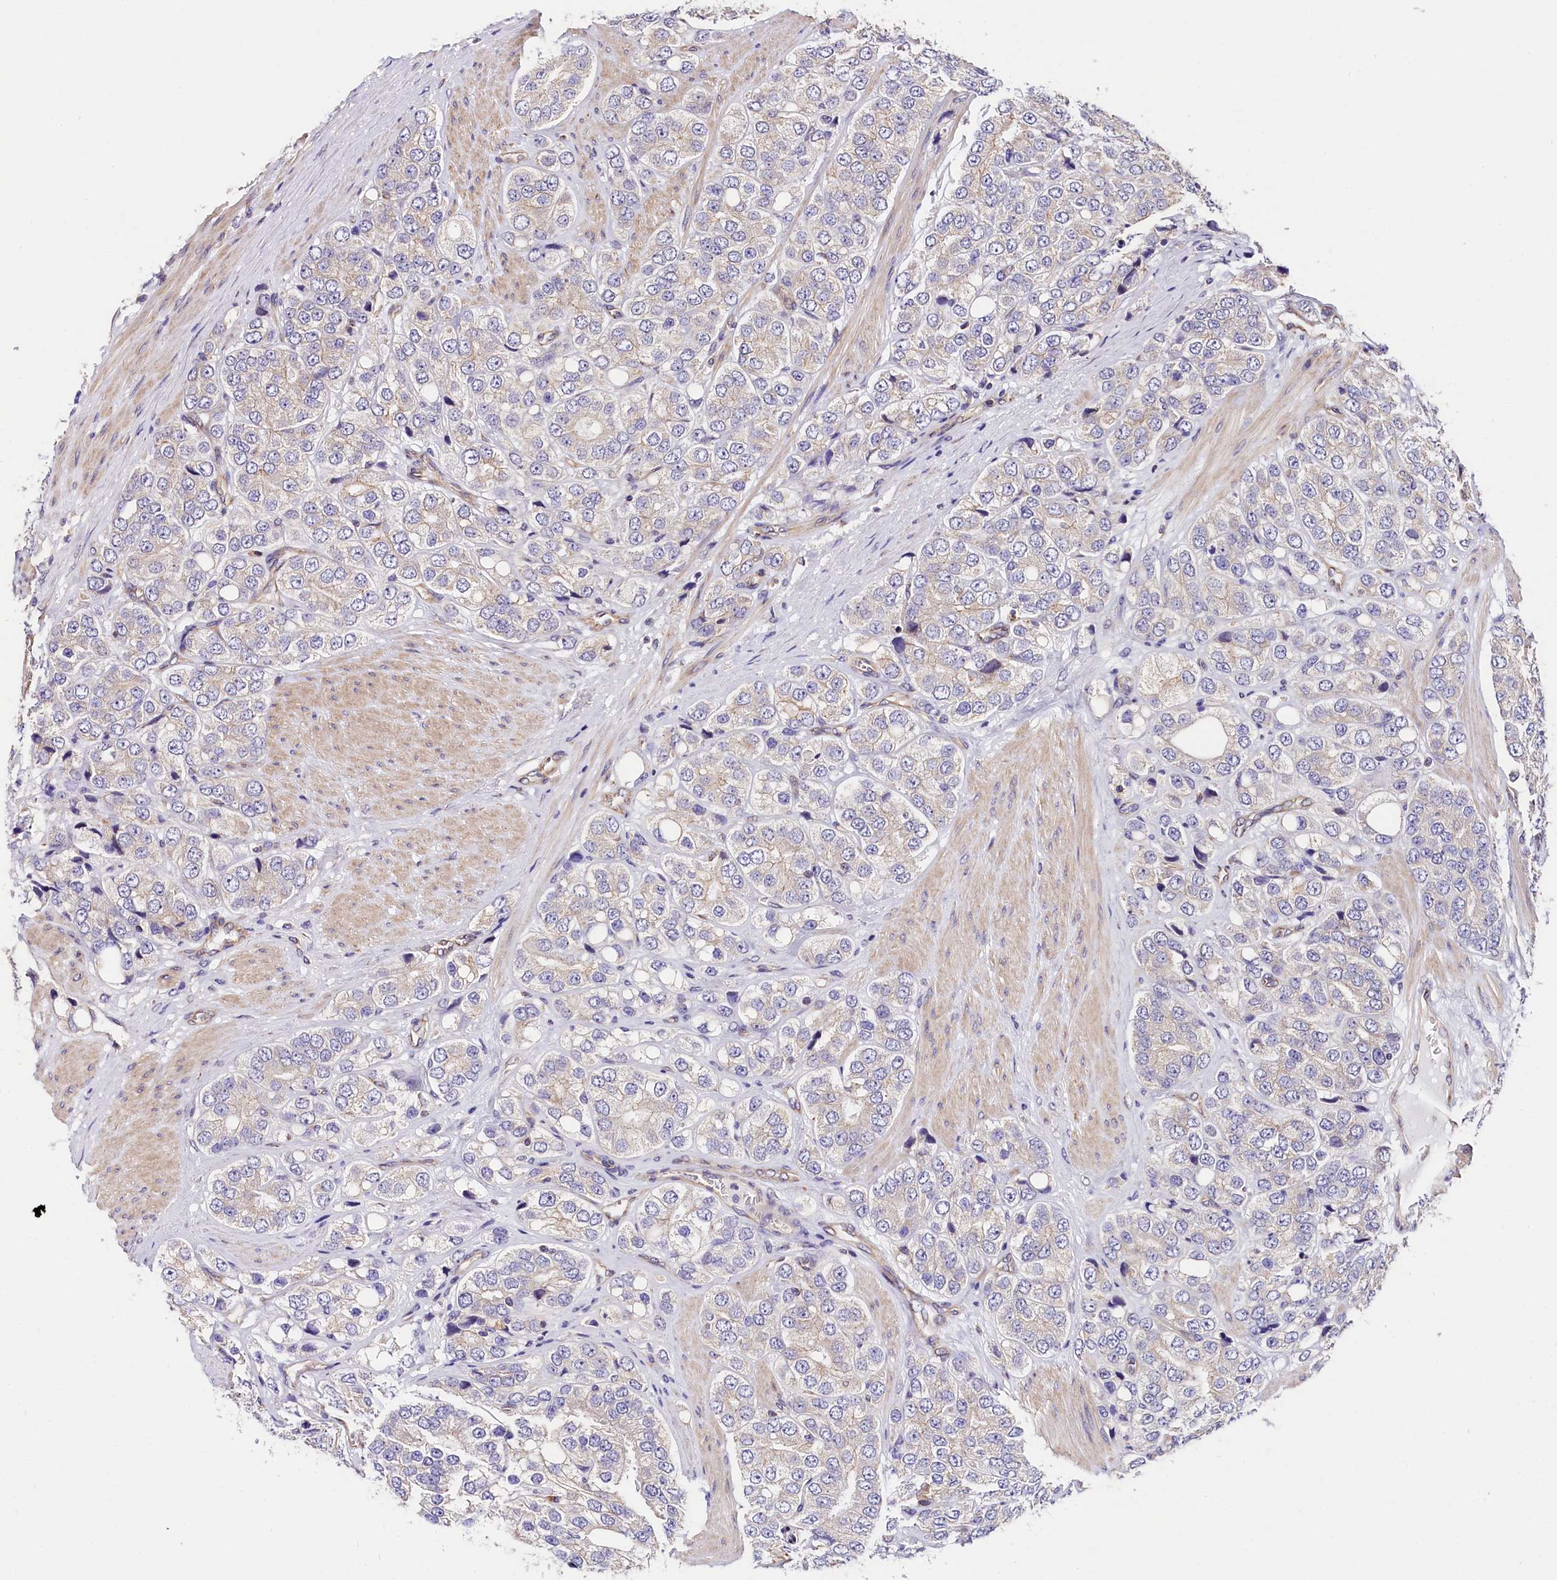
{"staining": {"intensity": "negative", "quantity": "none", "location": "none"}, "tissue": "prostate cancer", "cell_type": "Tumor cells", "image_type": "cancer", "snomed": [{"axis": "morphology", "description": "Adenocarcinoma, High grade"}, {"axis": "topography", "description": "Prostate"}], "caption": "This photomicrograph is of prostate cancer stained with IHC to label a protein in brown with the nuclei are counter-stained blue. There is no staining in tumor cells.", "gene": "ACAA2", "patient": {"sex": "male", "age": 50}}